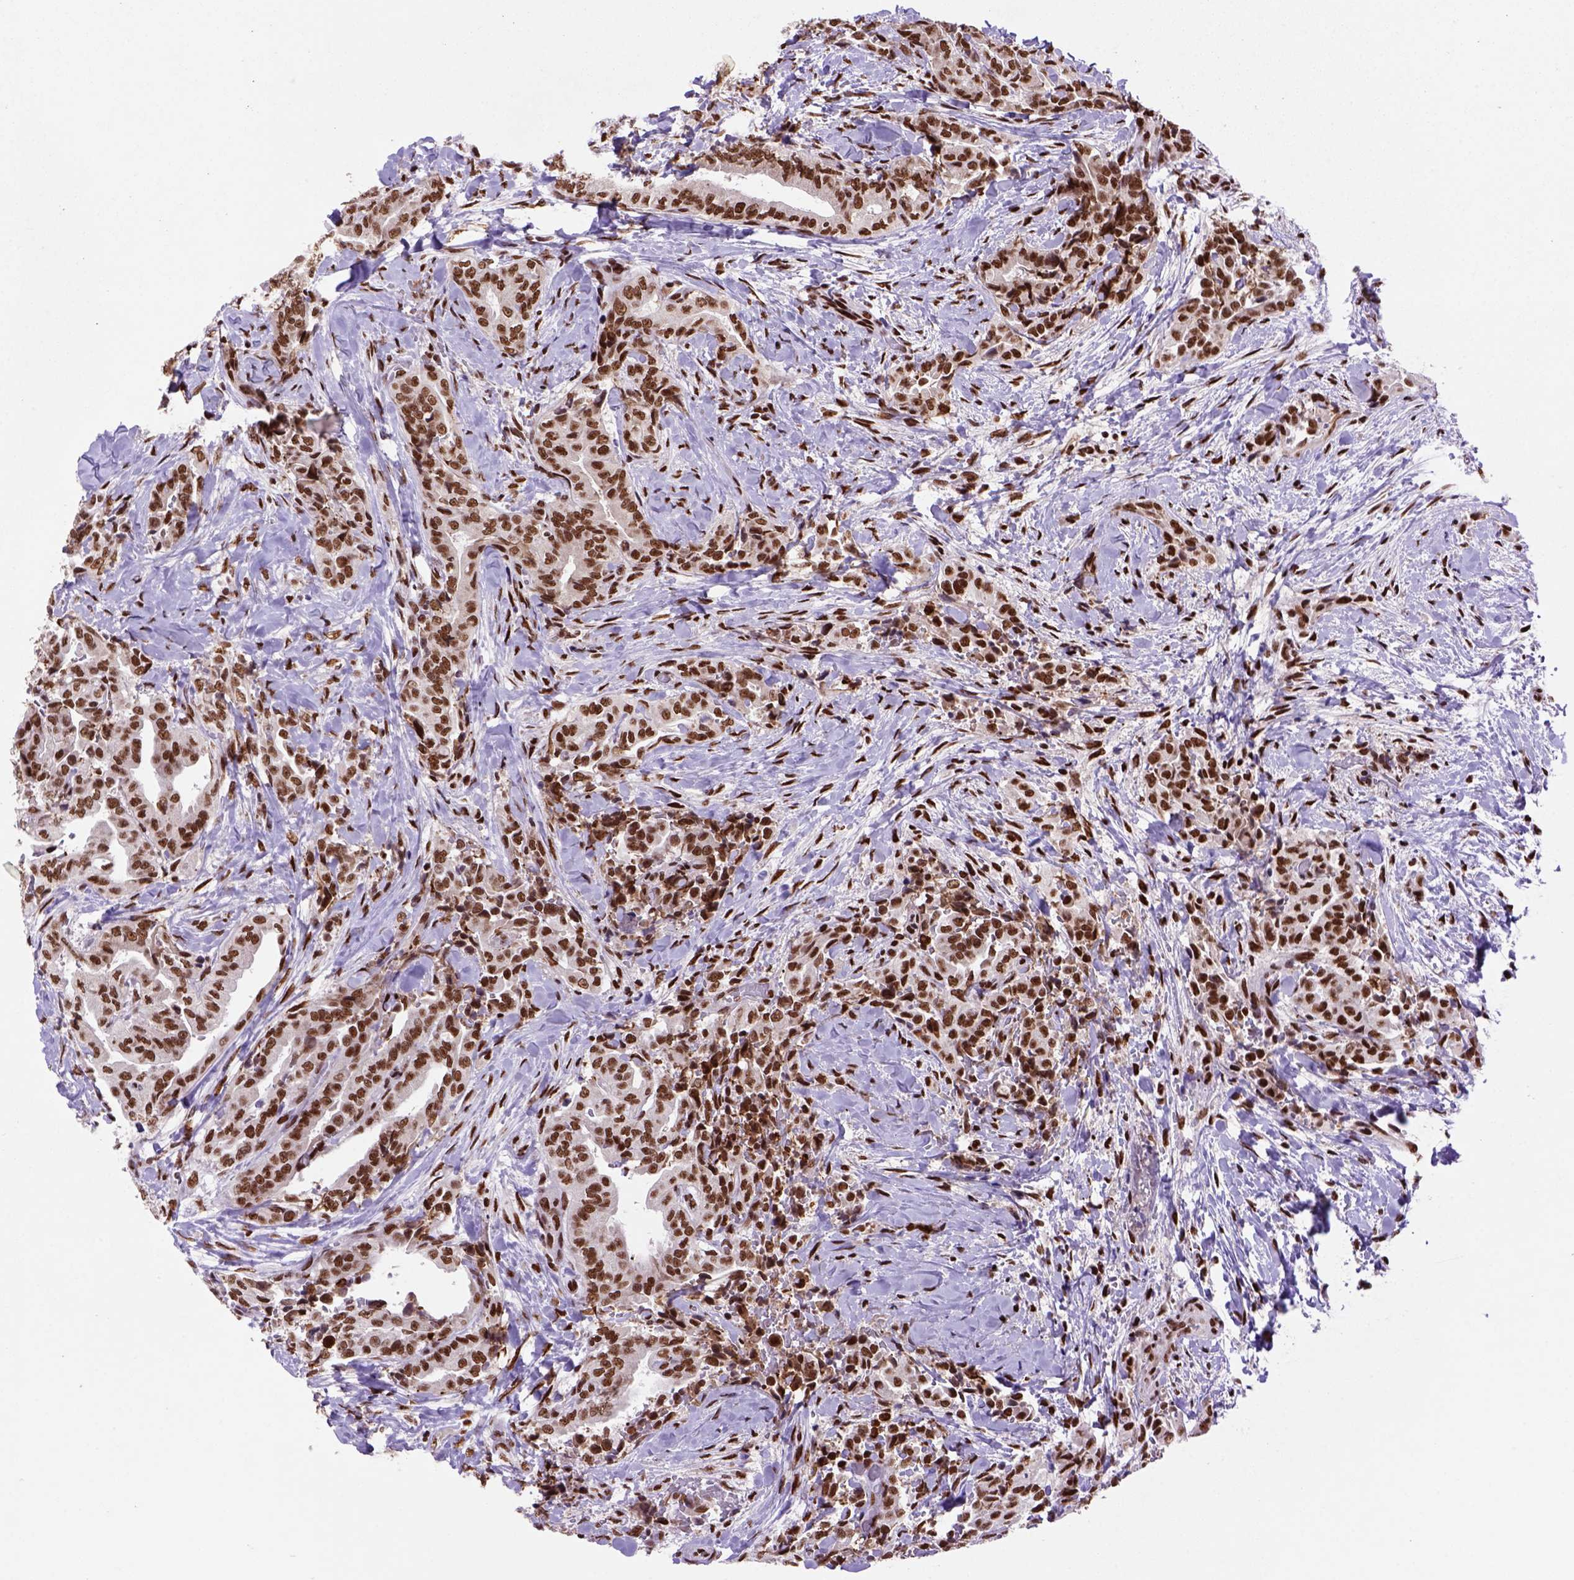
{"staining": {"intensity": "strong", "quantity": ">75%", "location": "nuclear"}, "tissue": "thyroid cancer", "cell_type": "Tumor cells", "image_type": "cancer", "snomed": [{"axis": "morphology", "description": "Papillary adenocarcinoma, NOS"}, {"axis": "topography", "description": "Thyroid gland"}], "caption": "This histopathology image shows IHC staining of papillary adenocarcinoma (thyroid), with high strong nuclear staining in about >75% of tumor cells.", "gene": "NSMCE2", "patient": {"sex": "male", "age": 61}}